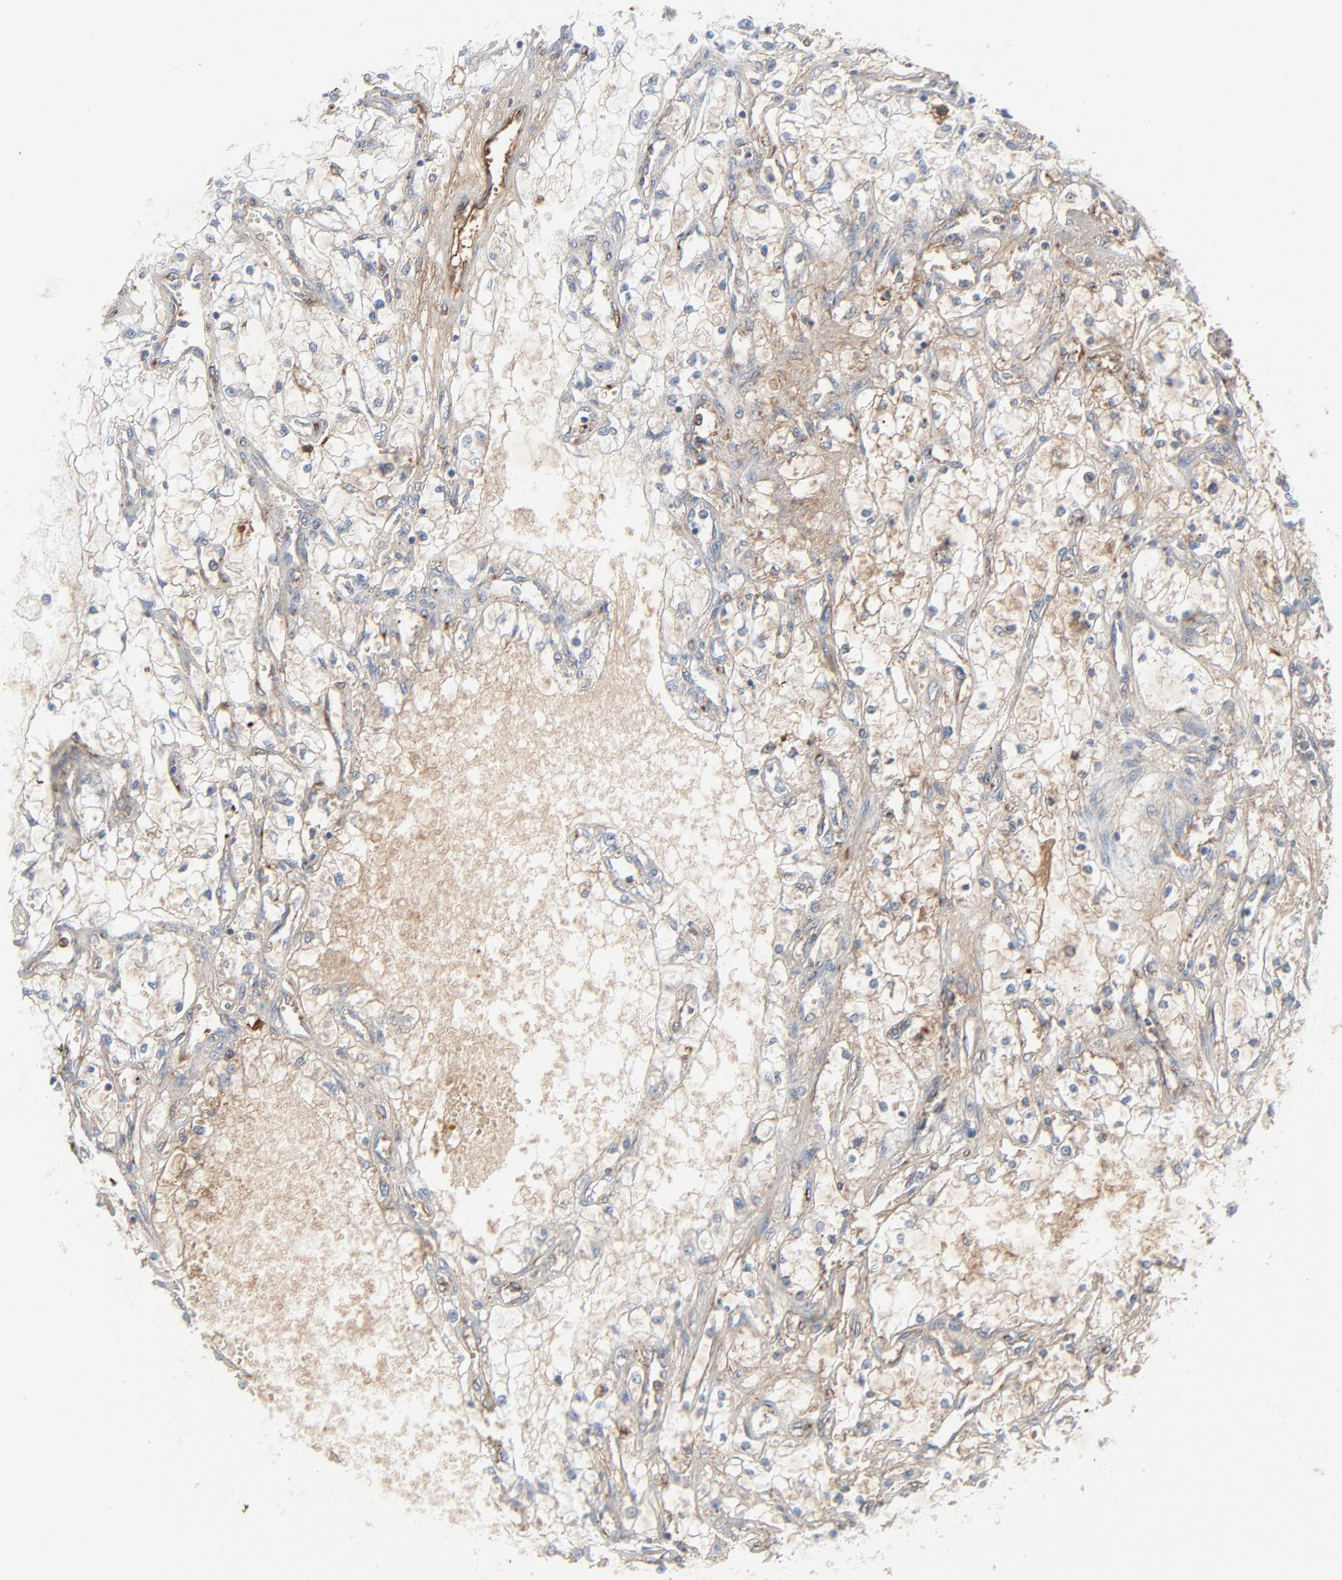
{"staining": {"intensity": "weak", "quantity": ">75%", "location": "cytoplasmic/membranous"}, "tissue": "renal cancer", "cell_type": "Tumor cells", "image_type": "cancer", "snomed": [{"axis": "morphology", "description": "Adenocarcinoma, NOS"}, {"axis": "topography", "description": "Kidney"}], "caption": "This histopathology image shows IHC staining of renal cancer, with low weak cytoplasmic/membranous staining in approximately >75% of tumor cells.", "gene": "BGN", "patient": {"sex": "male", "age": 61}}